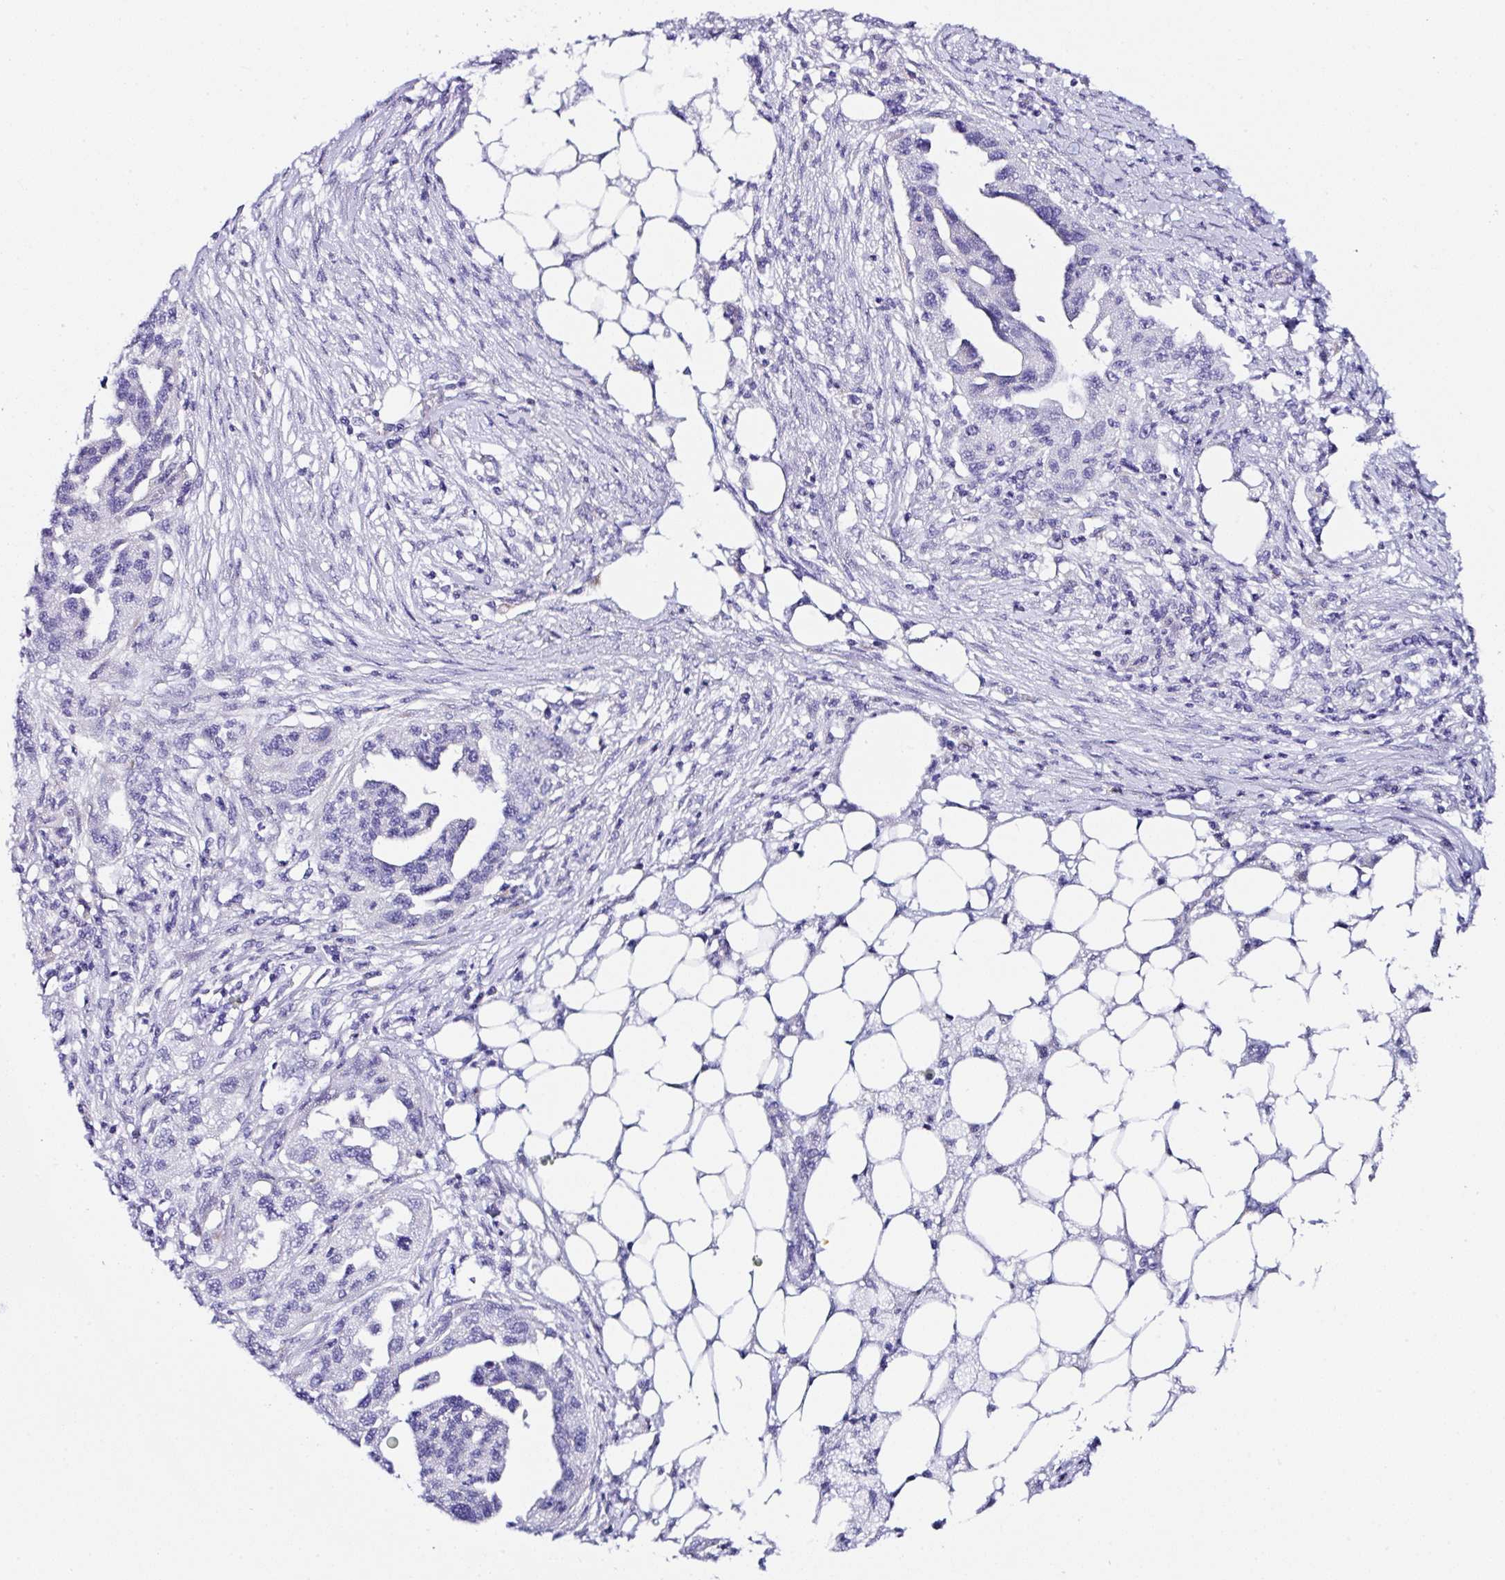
{"staining": {"intensity": "negative", "quantity": "none", "location": "none"}, "tissue": "ovarian cancer", "cell_type": "Tumor cells", "image_type": "cancer", "snomed": [{"axis": "morphology", "description": "Carcinoma, endometroid"}, {"axis": "morphology", "description": "Cystadenocarcinoma, serous, NOS"}, {"axis": "topography", "description": "Ovary"}], "caption": "A high-resolution micrograph shows IHC staining of ovarian serous cystadenocarcinoma, which shows no significant staining in tumor cells. Nuclei are stained in blue.", "gene": "TMPRSS11E", "patient": {"sex": "female", "age": 45}}